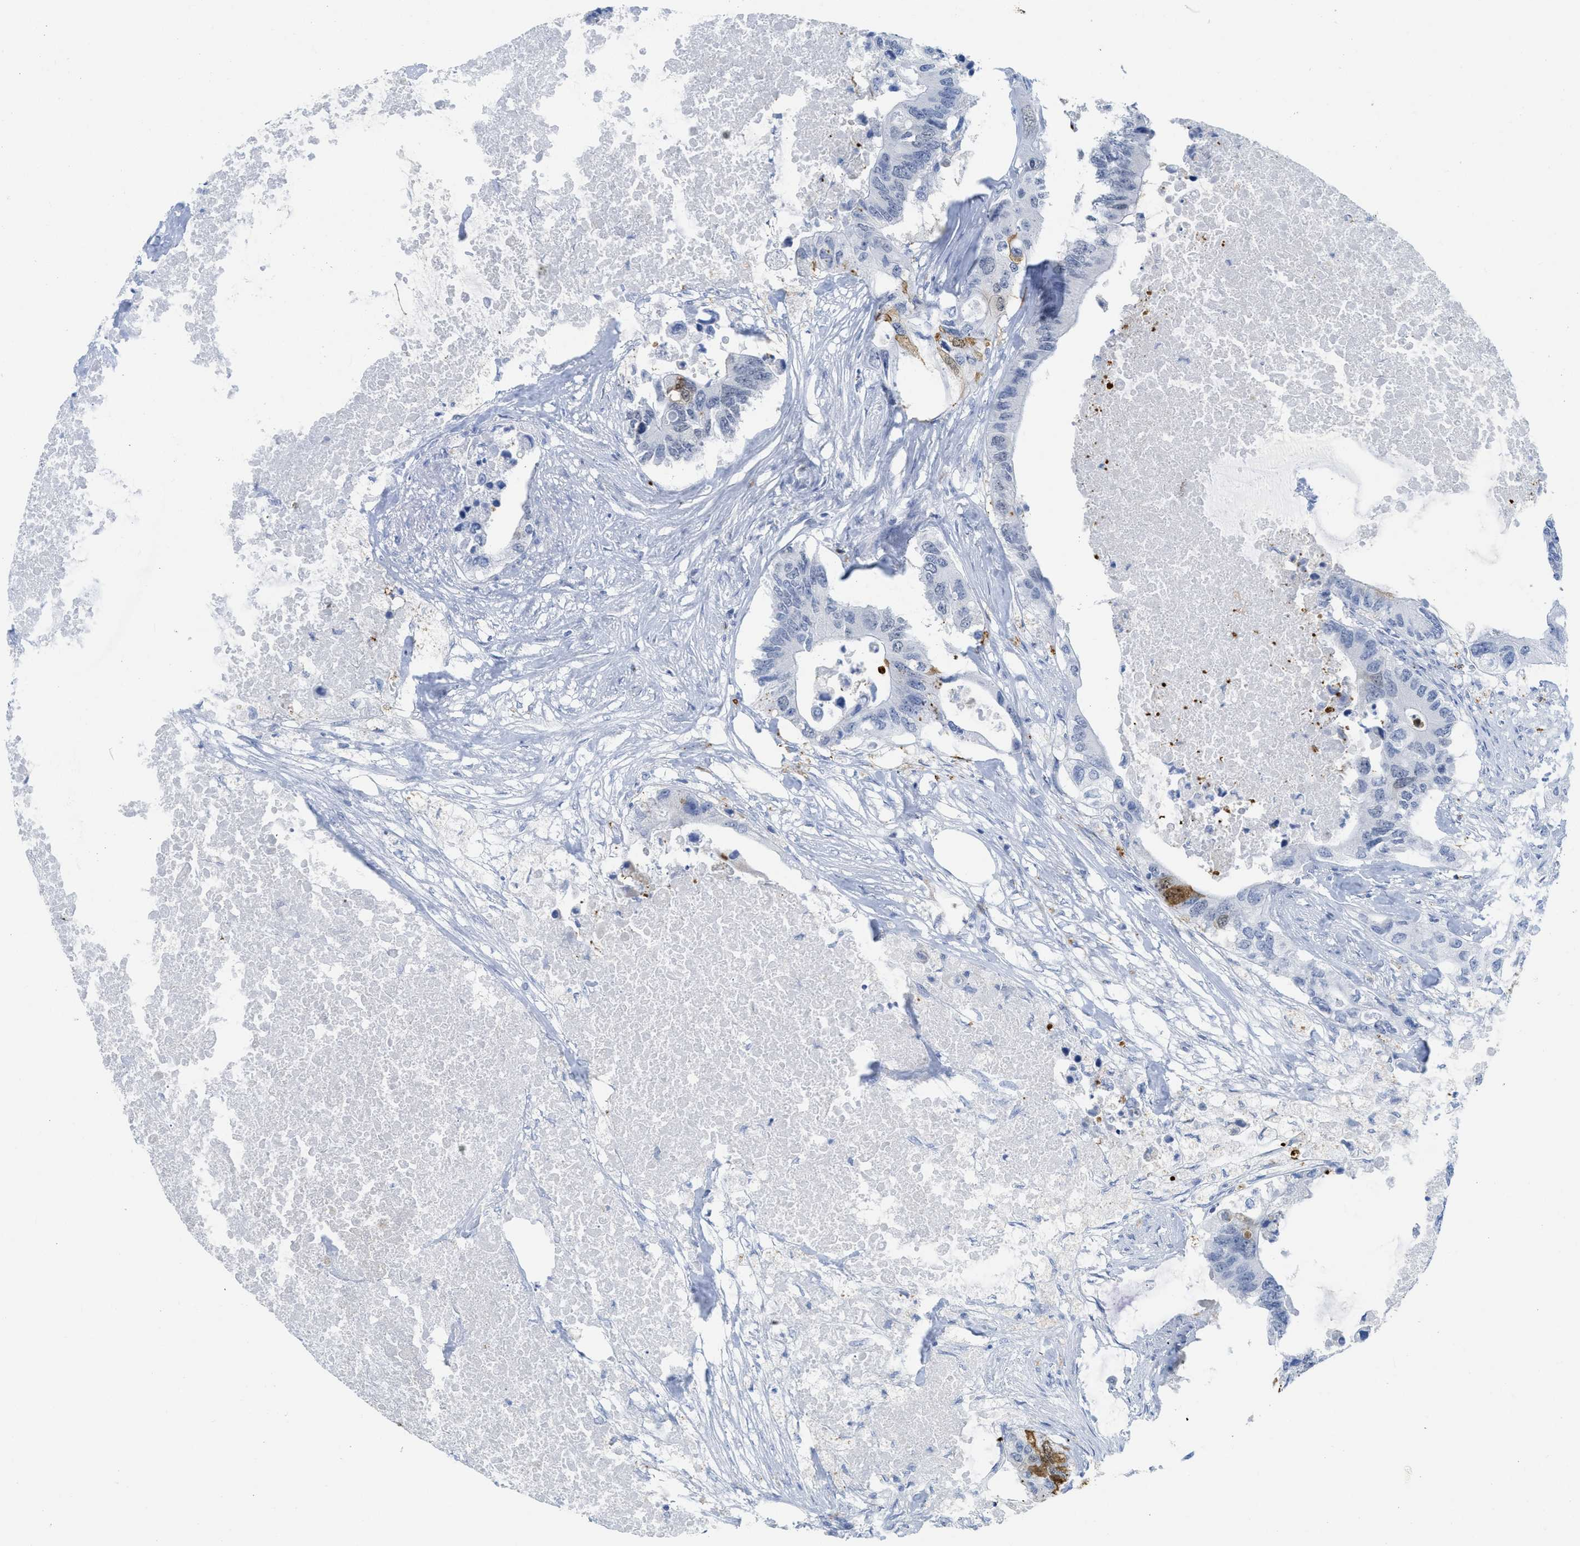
{"staining": {"intensity": "moderate", "quantity": "<25%", "location": "cytoplasmic/membranous"}, "tissue": "colorectal cancer", "cell_type": "Tumor cells", "image_type": "cancer", "snomed": [{"axis": "morphology", "description": "Adenocarcinoma, NOS"}, {"axis": "topography", "description": "Colon"}], "caption": "Immunohistochemistry micrograph of neoplastic tissue: human colorectal cancer (adenocarcinoma) stained using IHC exhibits low levels of moderate protein expression localized specifically in the cytoplasmic/membranous of tumor cells, appearing as a cytoplasmic/membranous brown color.", "gene": "WDR4", "patient": {"sex": "male", "age": 71}}